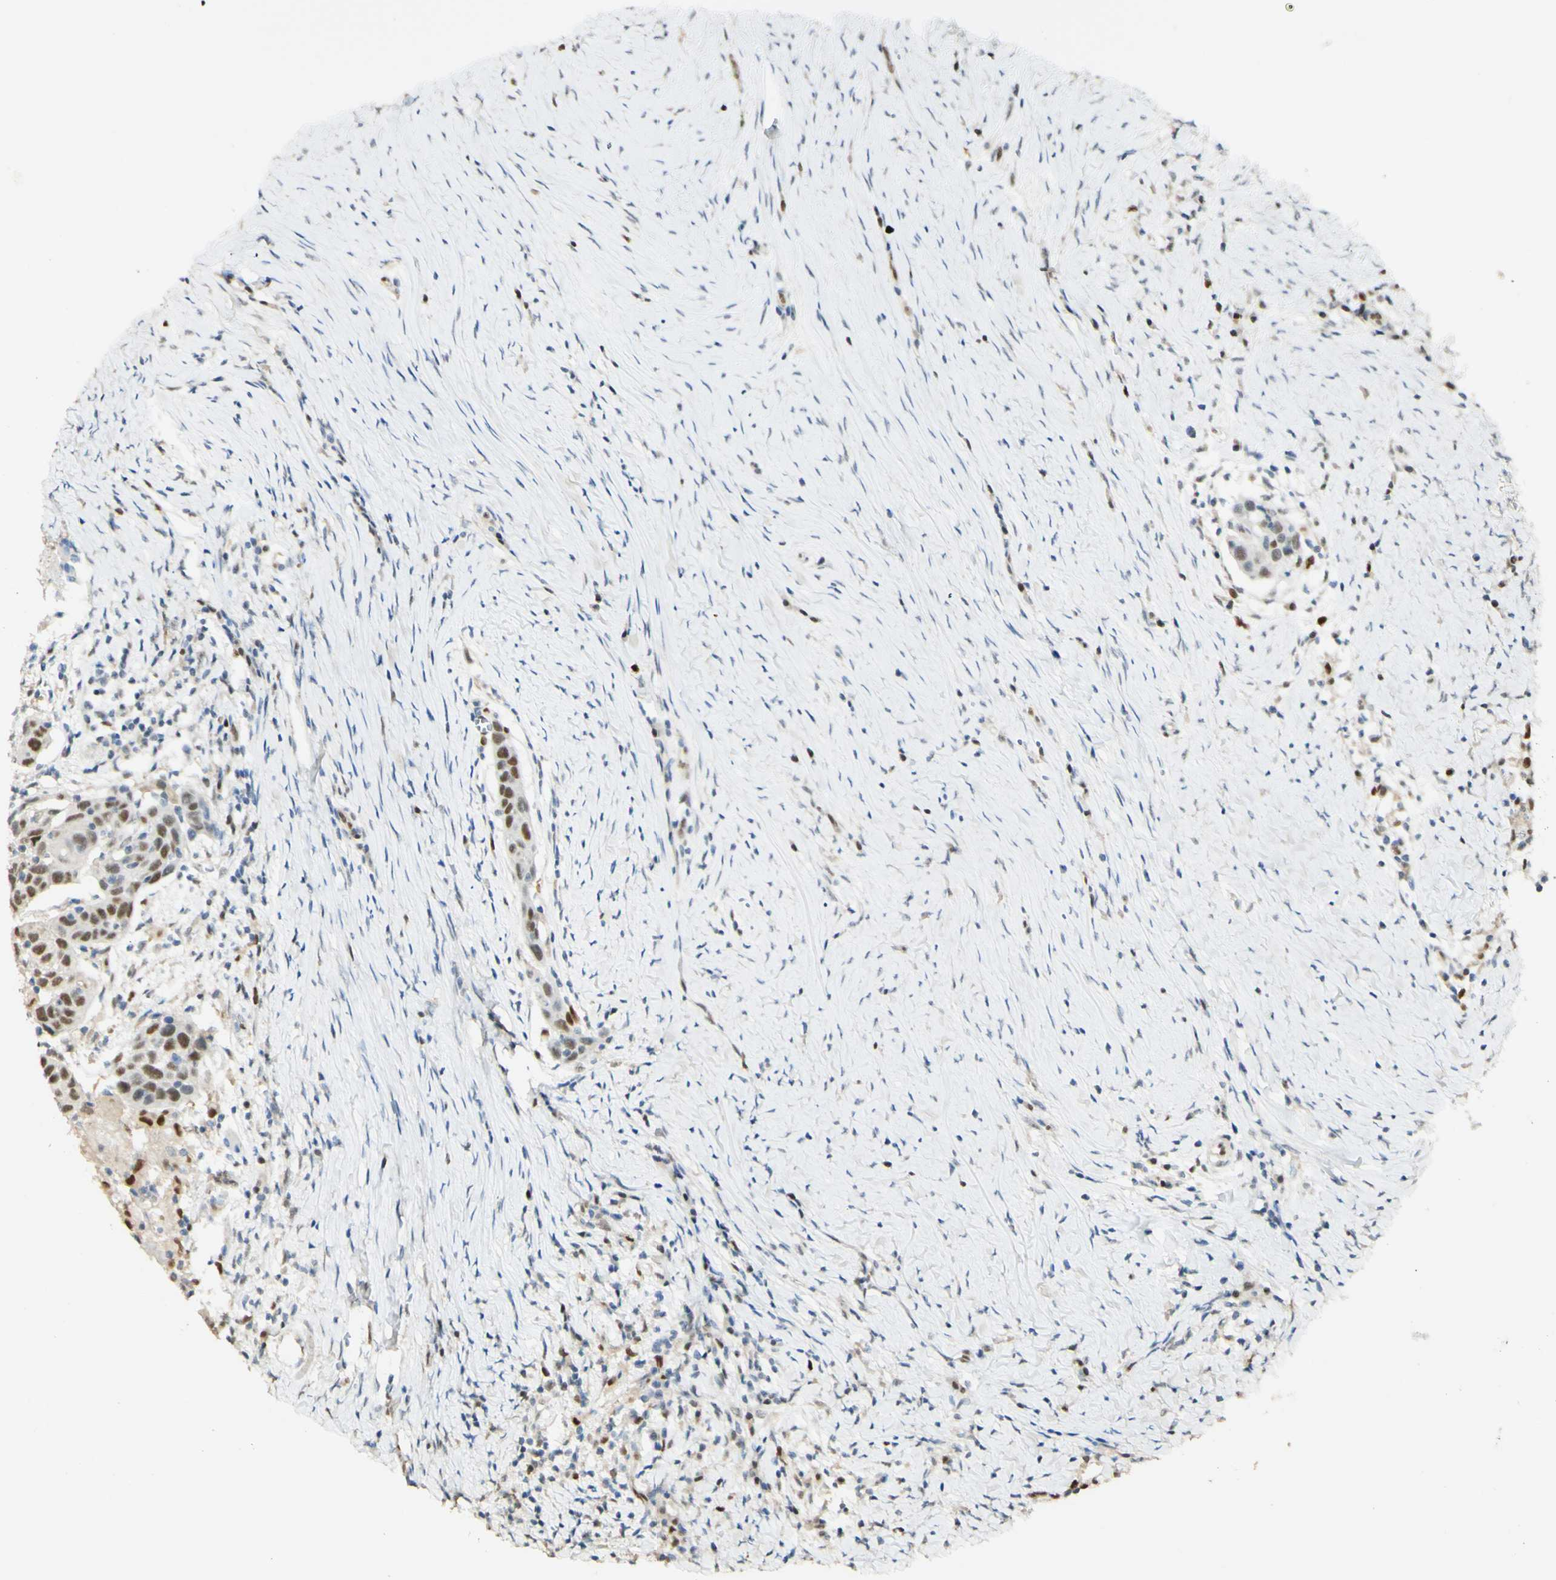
{"staining": {"intensity": "moderate", "quantity": ">75%", "location": "nuclear"}, "tissue": "head and neck cancer", "cell_type": "Tumor cells", "image_type": "cancer", "snomed": [{"axis": "morphology", "description": "Squamous cell carcinoma, NOS"}, {"axis": "topography", "description": "Oral tissue"}, {"axis": "topography", "description": "Head-Neck"}], "caption": "IHC (DAB (3,3'-diaminobenzidine)) staining of human head and neck cancer reveals moderate nuclear protein positivity in approximately >75% of tumor cells.", "gene": "MAP3K4", "patient": {"sex": "female", "age": 50}}